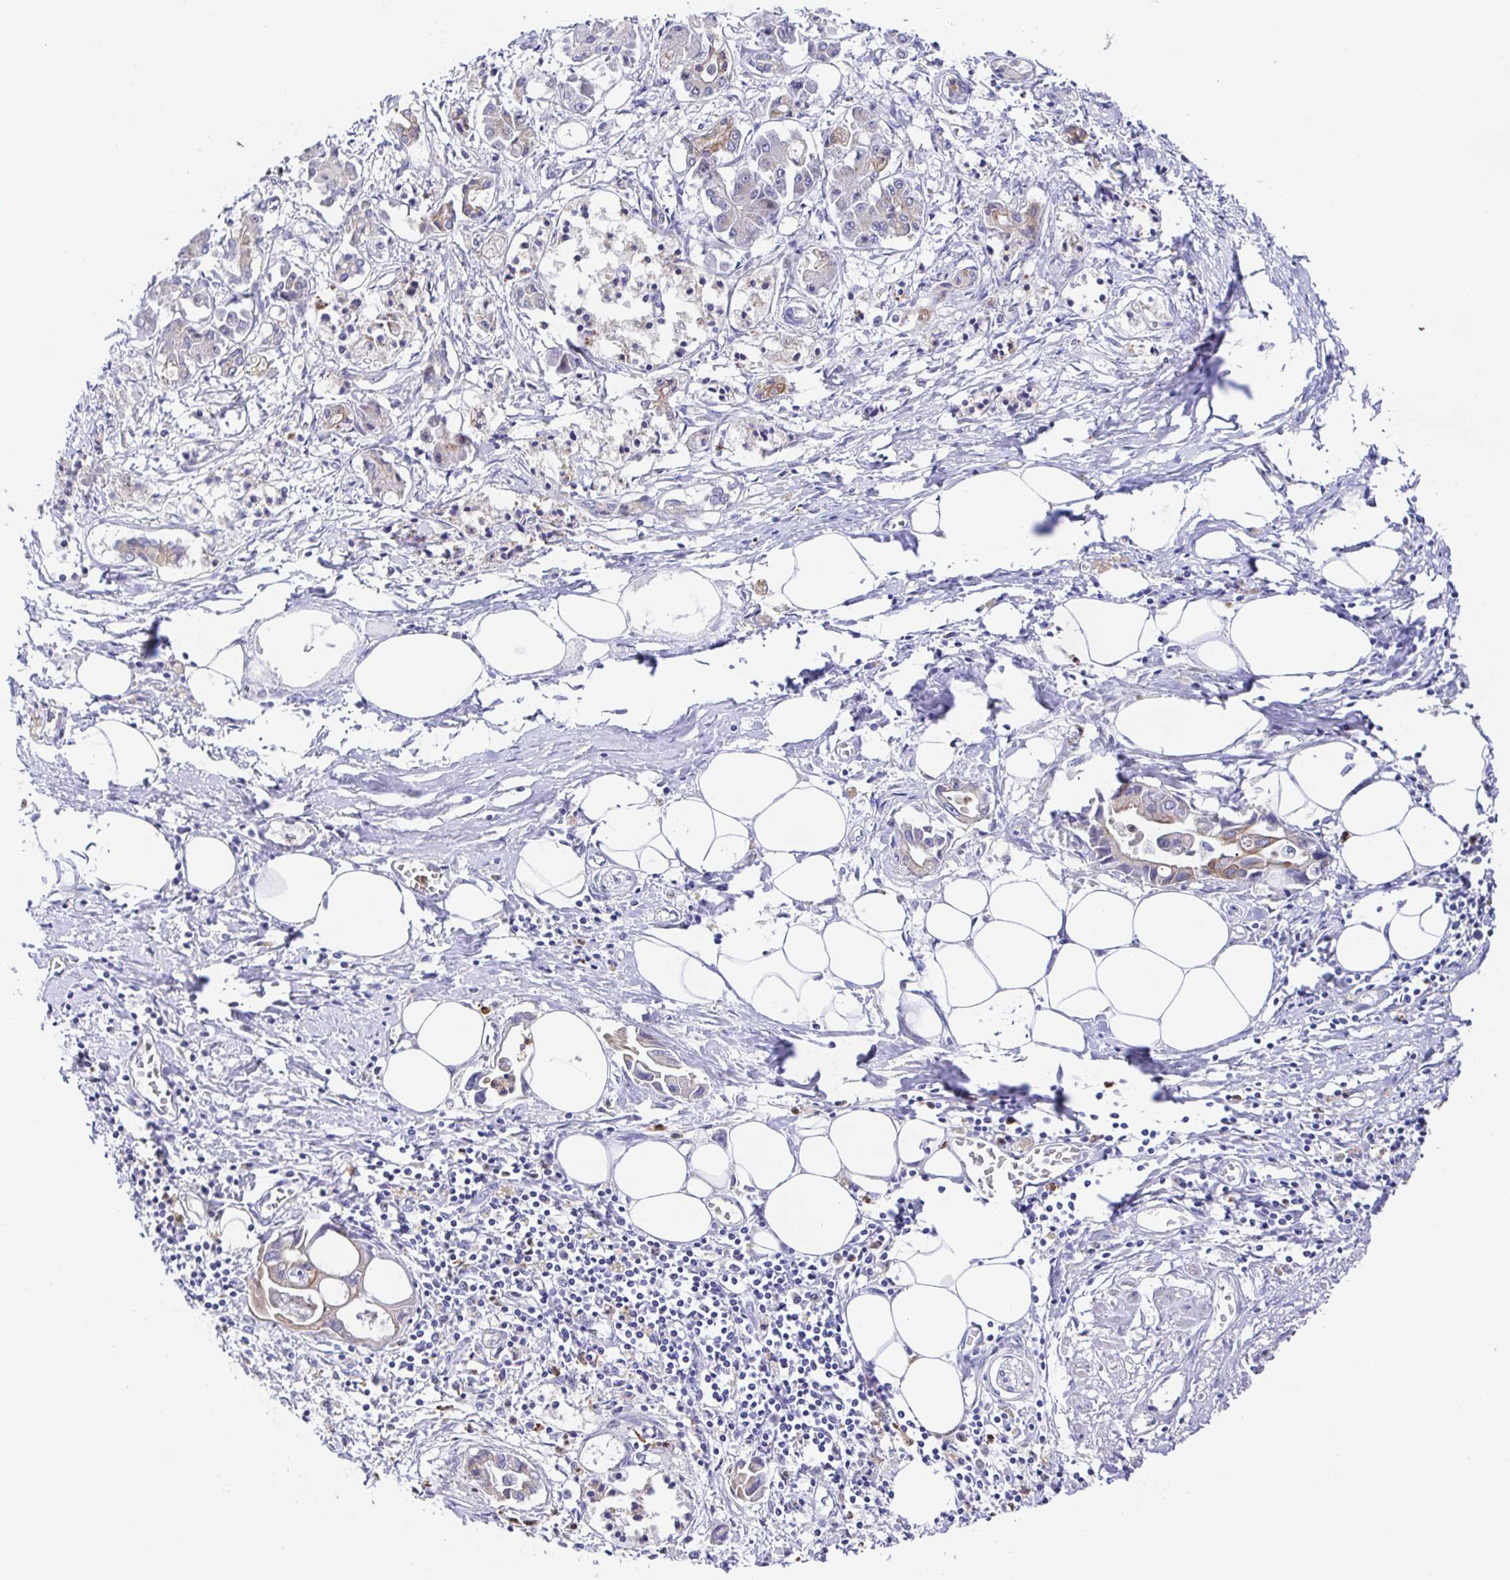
{"staining": {"intensity": "weak", "quantity": "<25%", "location": "cytoplasmic/membranous"}, "tissue": "pancreatic cancer", "cell_type": "Tumor cells", "image_type": "cancer", "snomed": [{"axis": "morphology", "description": "Adenocarcinoma, NOS"}, {"axis": "topography", "description": "Pancreas"}], "caption": "This photomicrograph is of adenocarcinoma (pancreatic) stained with IHC to label a protein in brown with the nuclei are counter-stained blue. There is no expression in tumor cells.", "gene": "GOLGA1", "patient": {"sex": "male", "age": 84}}